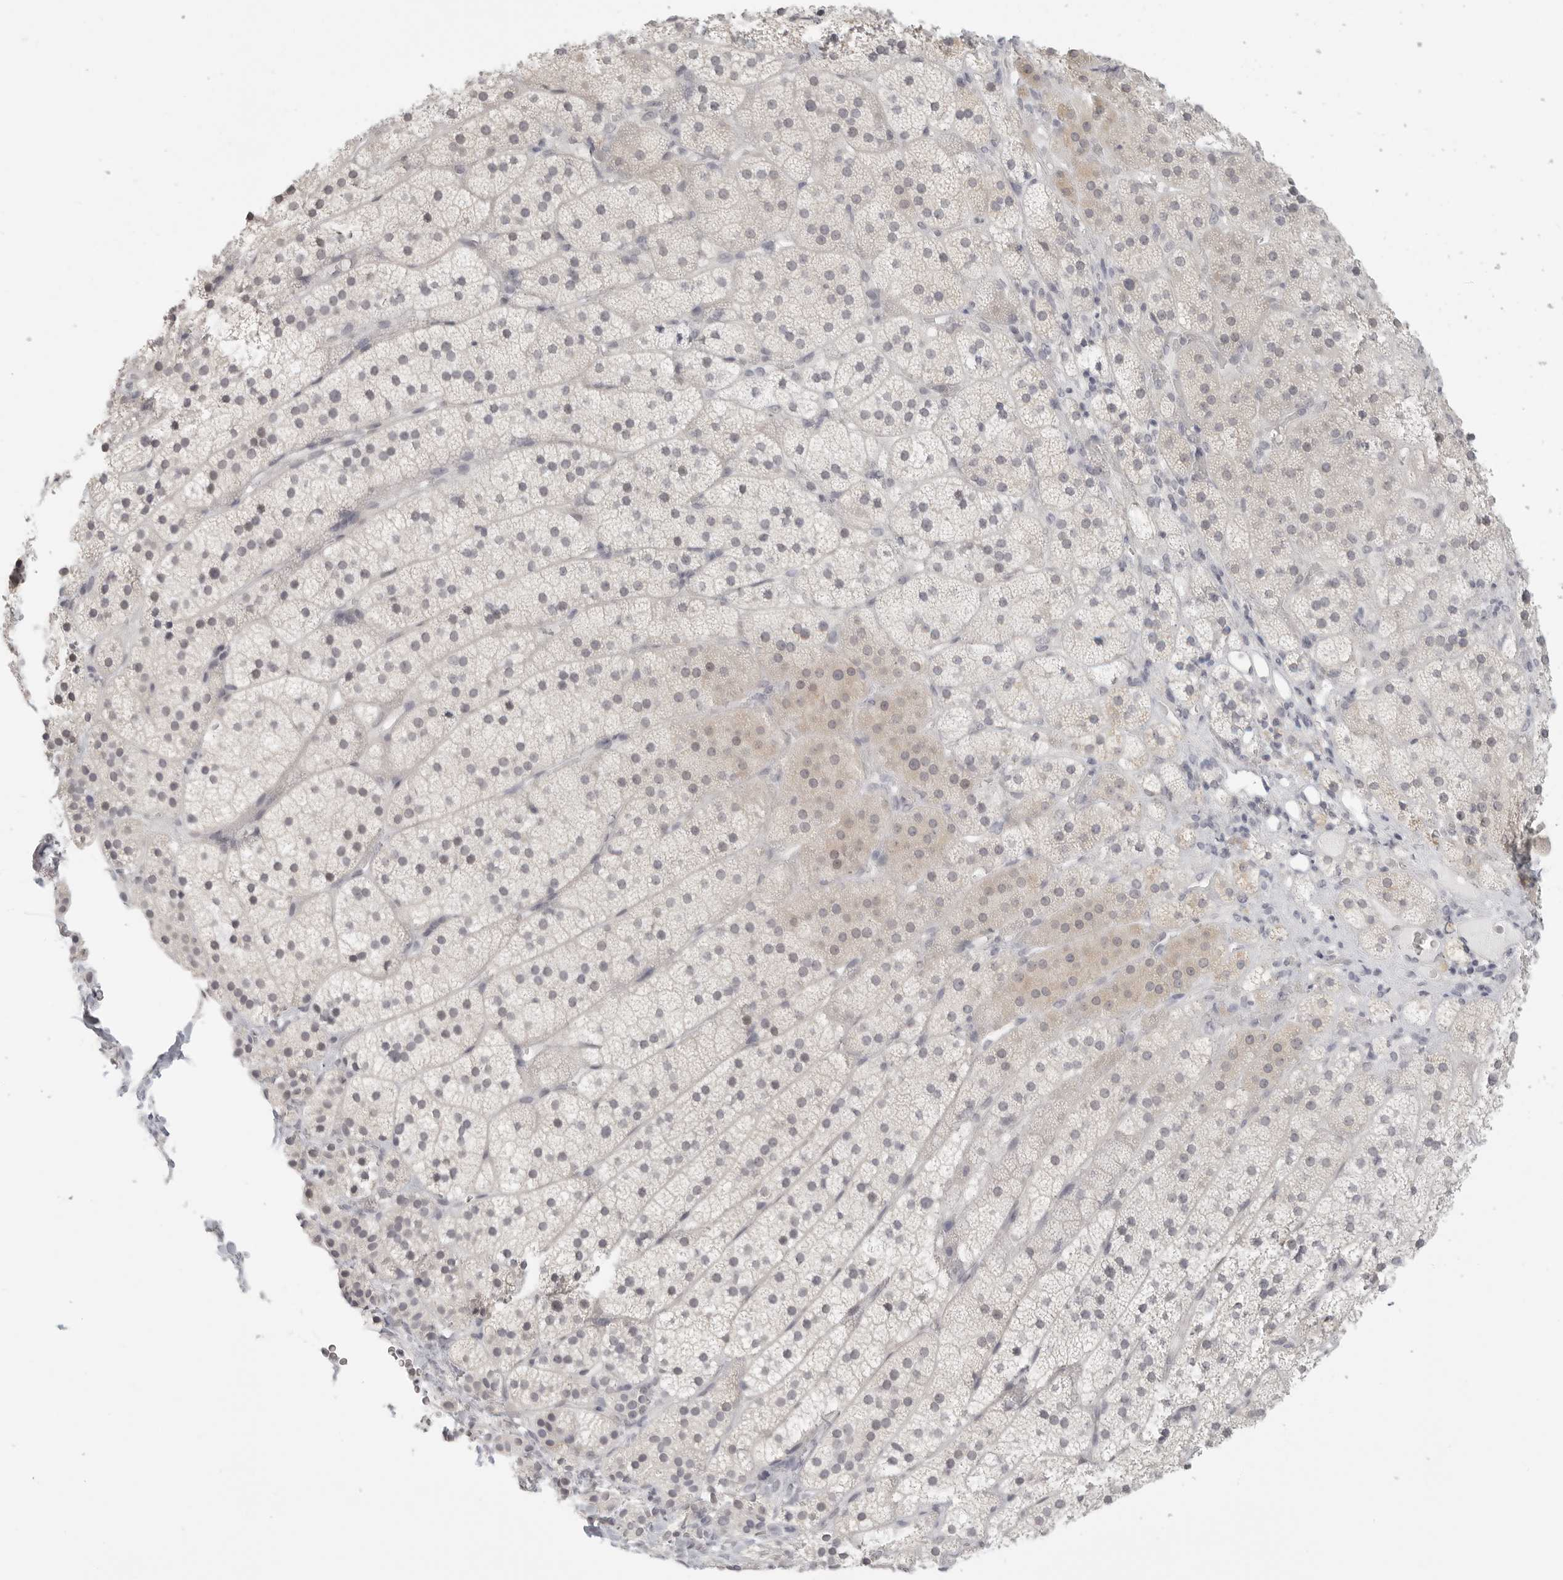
{"staining": {"intensity": "weak", "quantity": "<25%", "location": "cytoplasmic/membranous"}, "tissue": "adrenal gland", "cell_type": "Glandular cells", "image_type": "normal", "snomed": [{"axis": "morphology", "description": "Normal tissue, NOS"}, {"axis": "topography", "description": "Adrenal gland"}], "caption": "The histopathology image demonstrates no staining of glandular cells in normal adrenal gland. (Brightfield microscopy of DAB (3,3'-diaminobenzidine) IHC at high magnification).", "gene": "KLK11", "patient": {"sex": "female", "age": 44}}